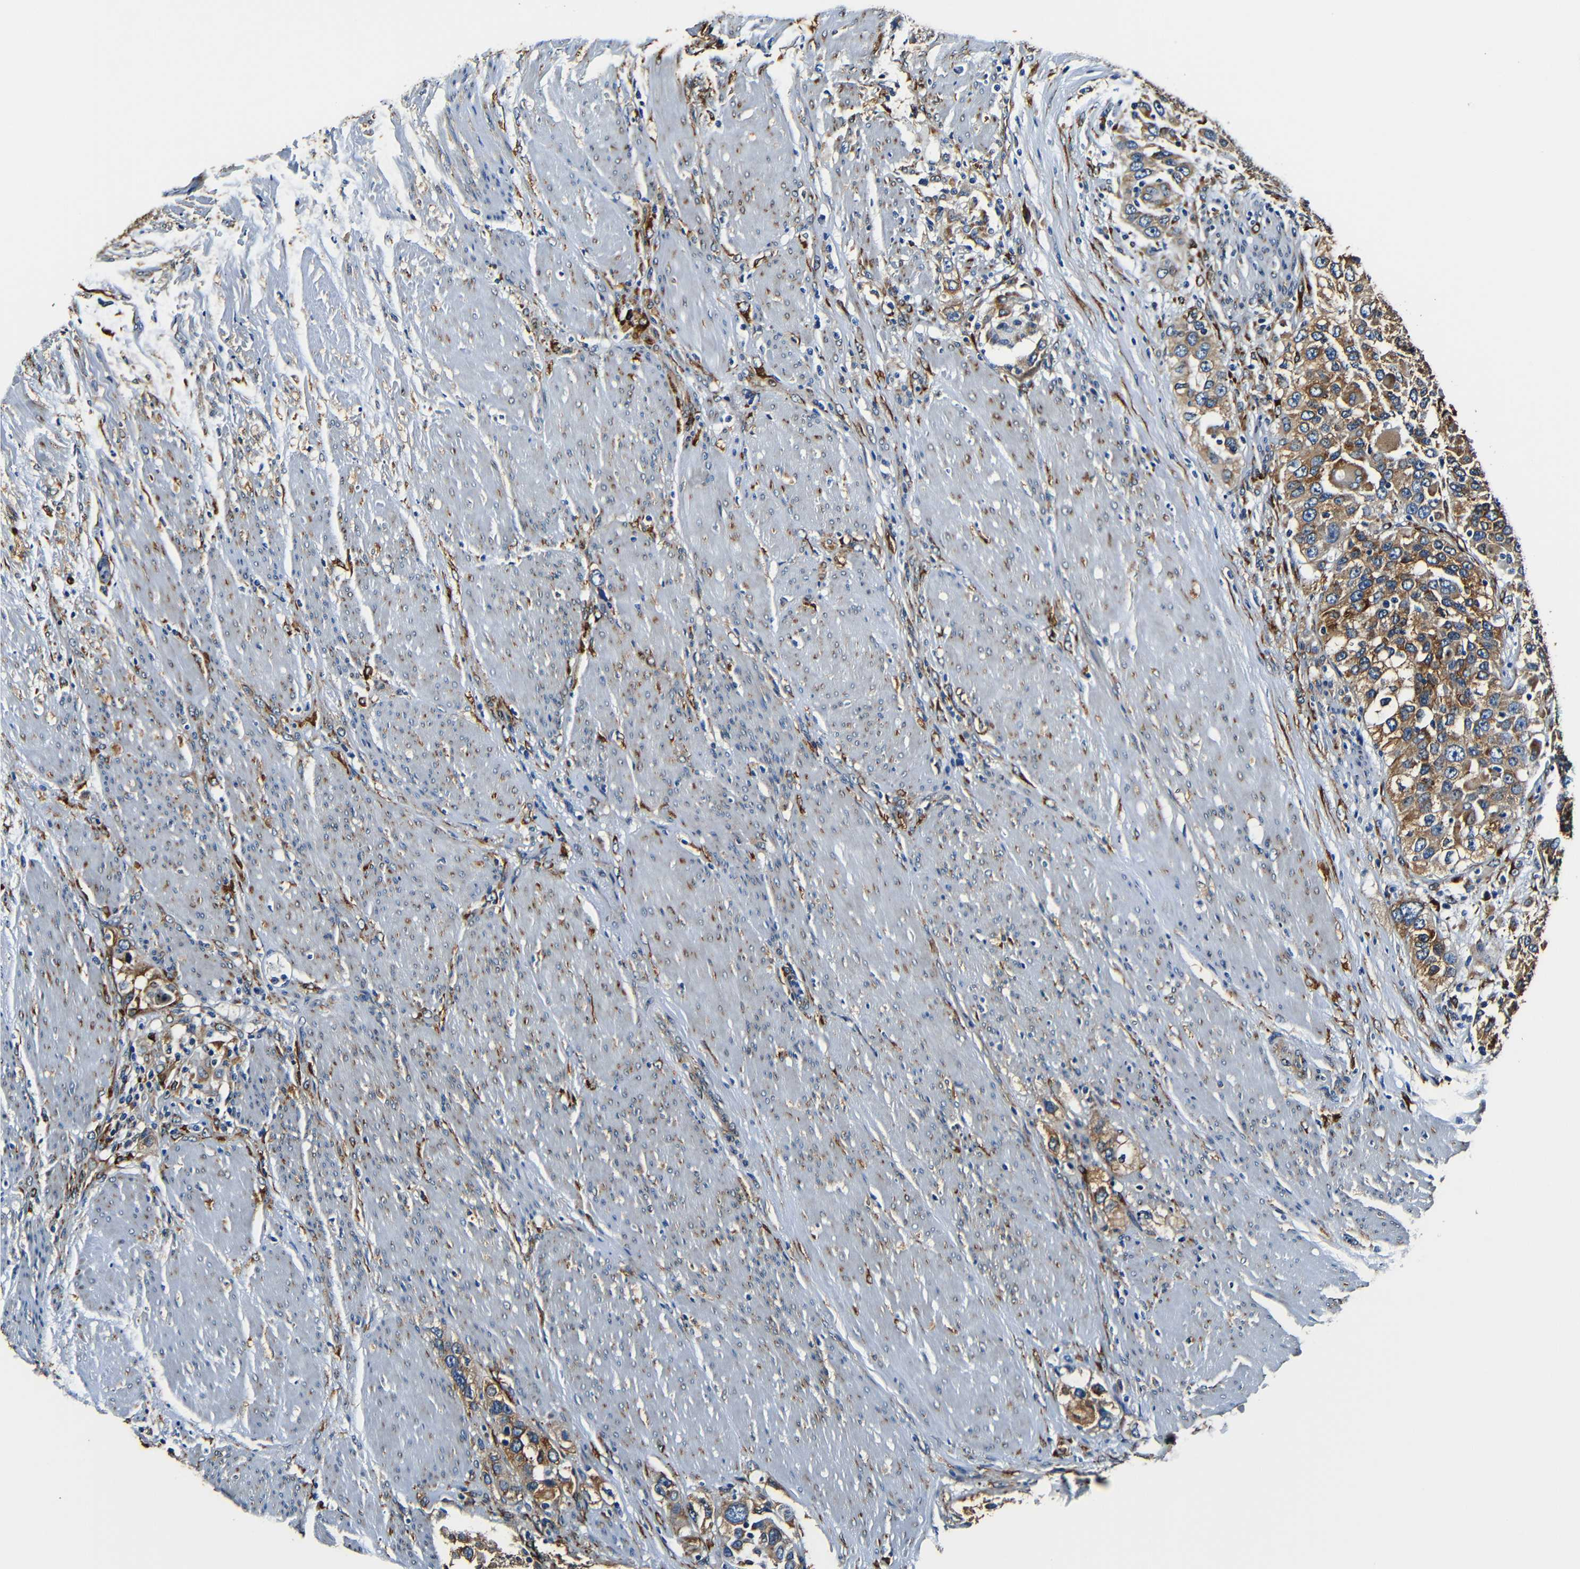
{"staining": {"intensity": "moderate", "quantity": ">75%", "location": "cytoplasmic/membranous"}, "tissue": "urothelial cancer", "cell_type": "Tumor cells", "image_type": "cancer", "snomed": [{"axis": "morphology", "description": "Urothelial carcinoma, High grade"}, {"axis": "topography", "description": "Urinary bladder"}], "caption": "Human urothelial cancer stained for a protein (brown) exhibits moderate cytoplasmic/membranous positive expression in approximately >75% of tumor cells.", "gene": "RRBP1", "patient": {"sex": "female", "age": 80}}